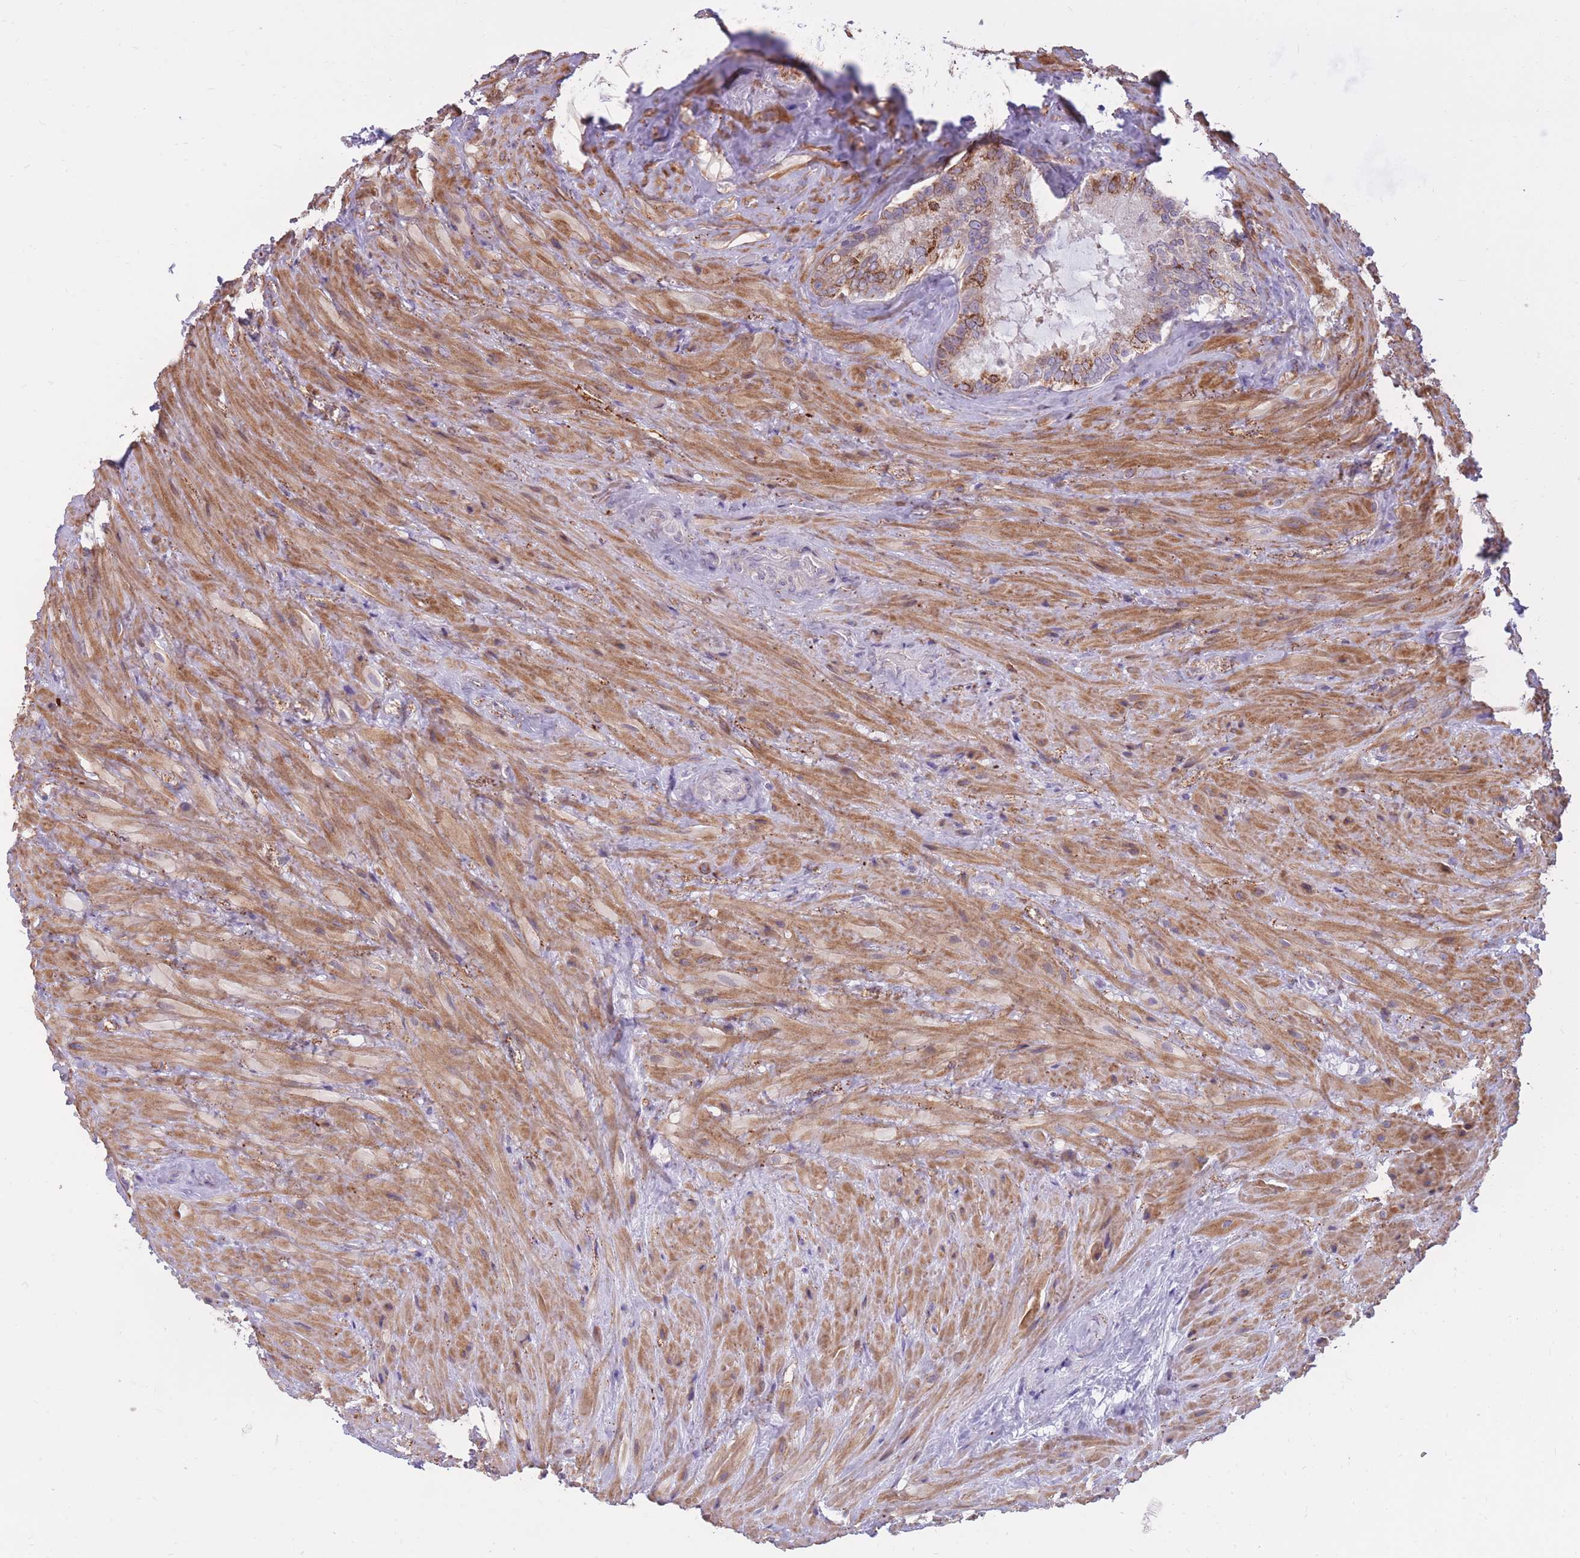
{"staining": {"intensity": "strong", "quantity": "25%-75%", "location": "cytoplasmic/membranous"}, "tissue": "seminal vesicle", "cell_type": "Glandular cells", "image_type": "normal", "snomed": [{"axis": "morphology", "description": "Normal tissue, NOS"}, {"axis": "topography", "description": "Seminal veicle"}], "caption": "Brown immunohistochemical staining in unremarkable seminal vesicle shows strong cytoplasmic/membranous positivity in approximately 25%-75% of glandular cells.", "gene": "RNF170", "patient": {"sex": "male", "age": 62}}